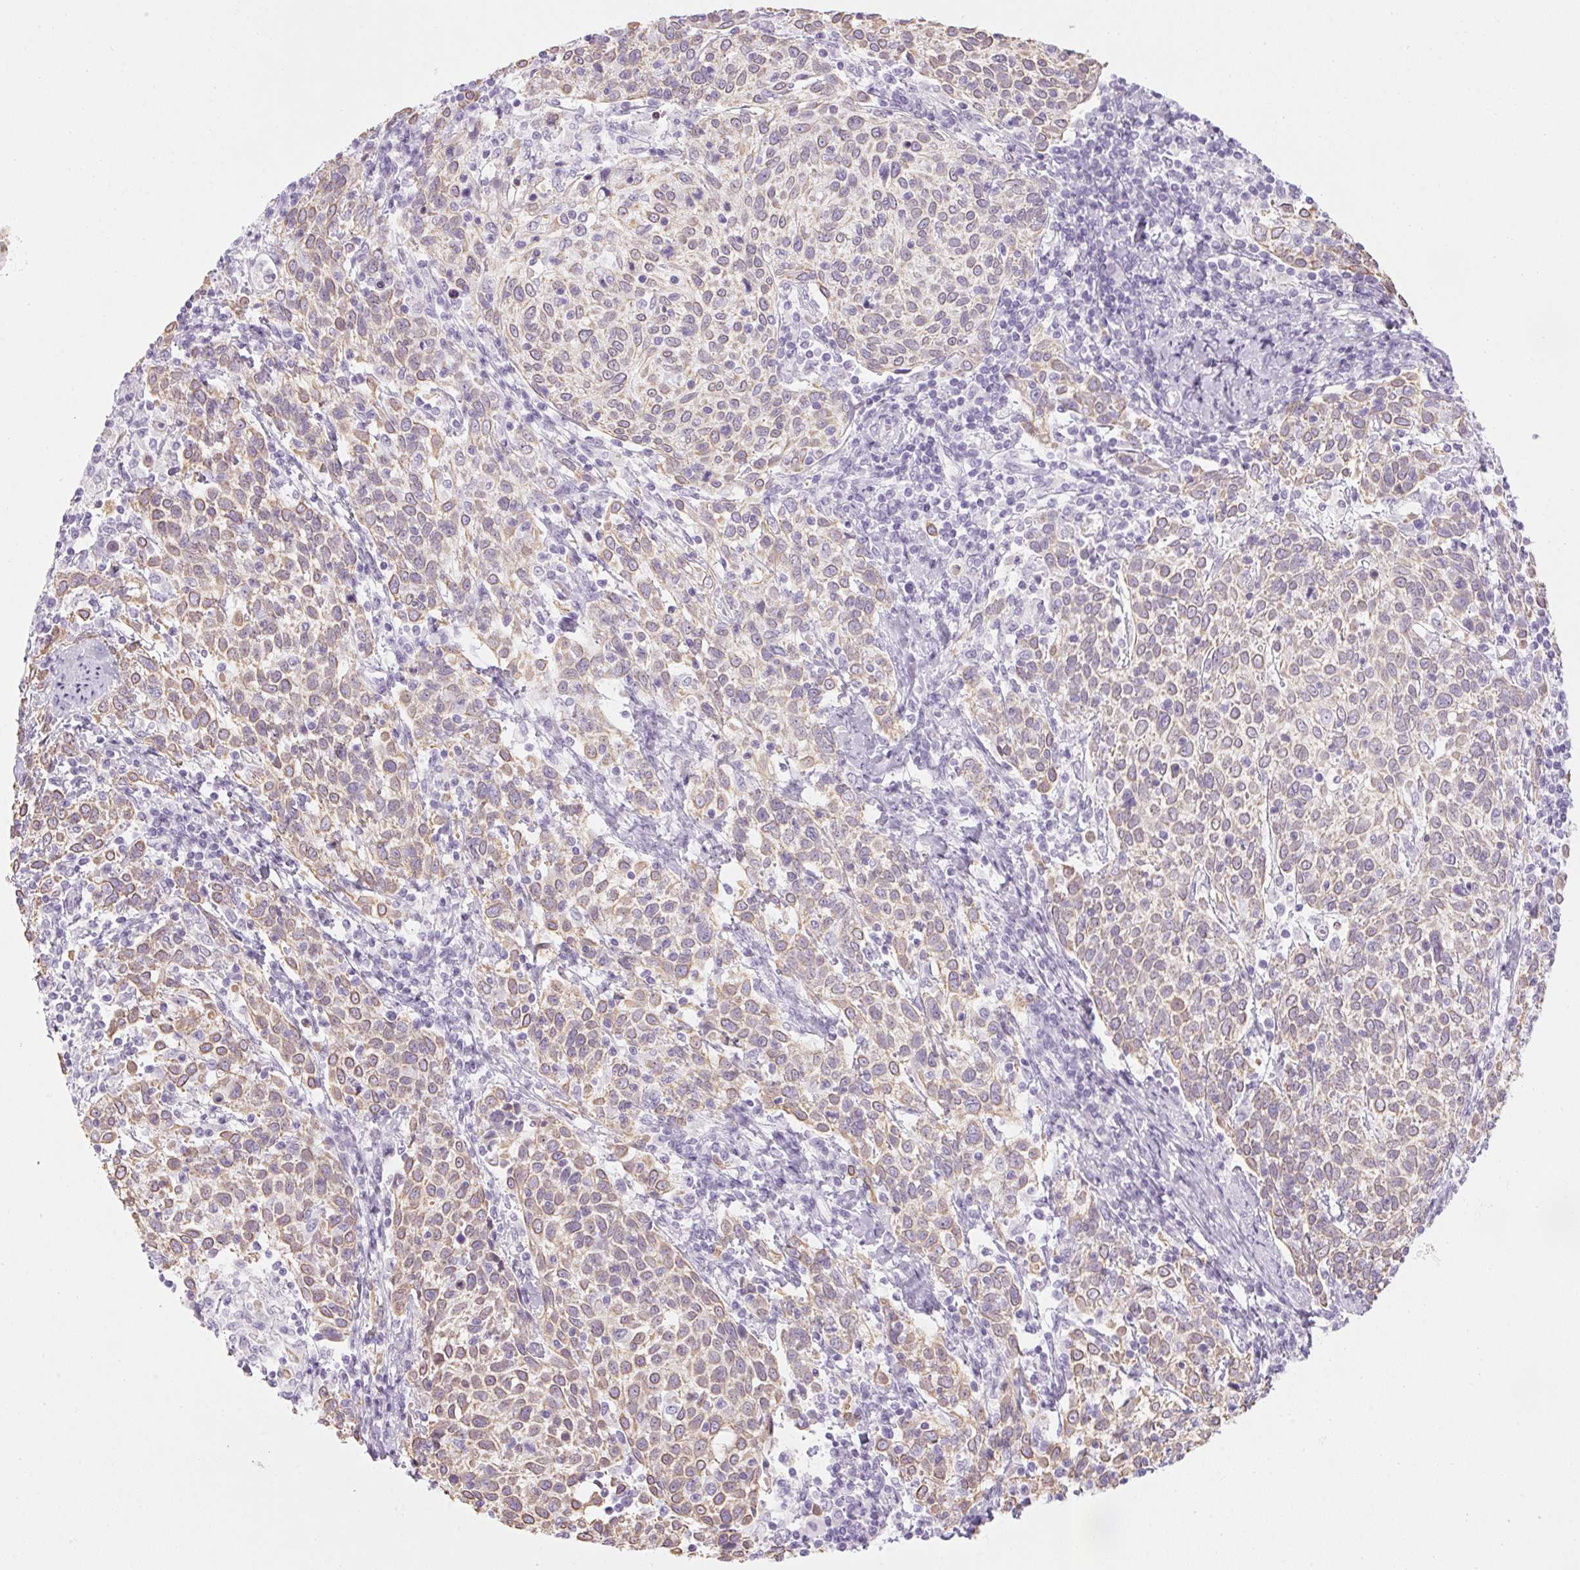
{"staining": {"intensity": "weak", "quantity": ">75%", "location": "cytoplasmic/membranous"}, "tissue": "cervical cancer", "cell_type": "Tumor cells", "image_type": "cancer", "snomed": [{"axis": "morphology", "description": "Squamous cell carcinoma, NOS"}, {"axis": "topography", "description": "Cervix"}], "caption": "This image shows immunohistochemistry staining of human cervical squamous cell carcinoma, with low weak cytoplasmic/membranous staining in approximately >75% of tumor cells.", "gene": "RPTN", "patient": {"sex": "female", "age": 61}}